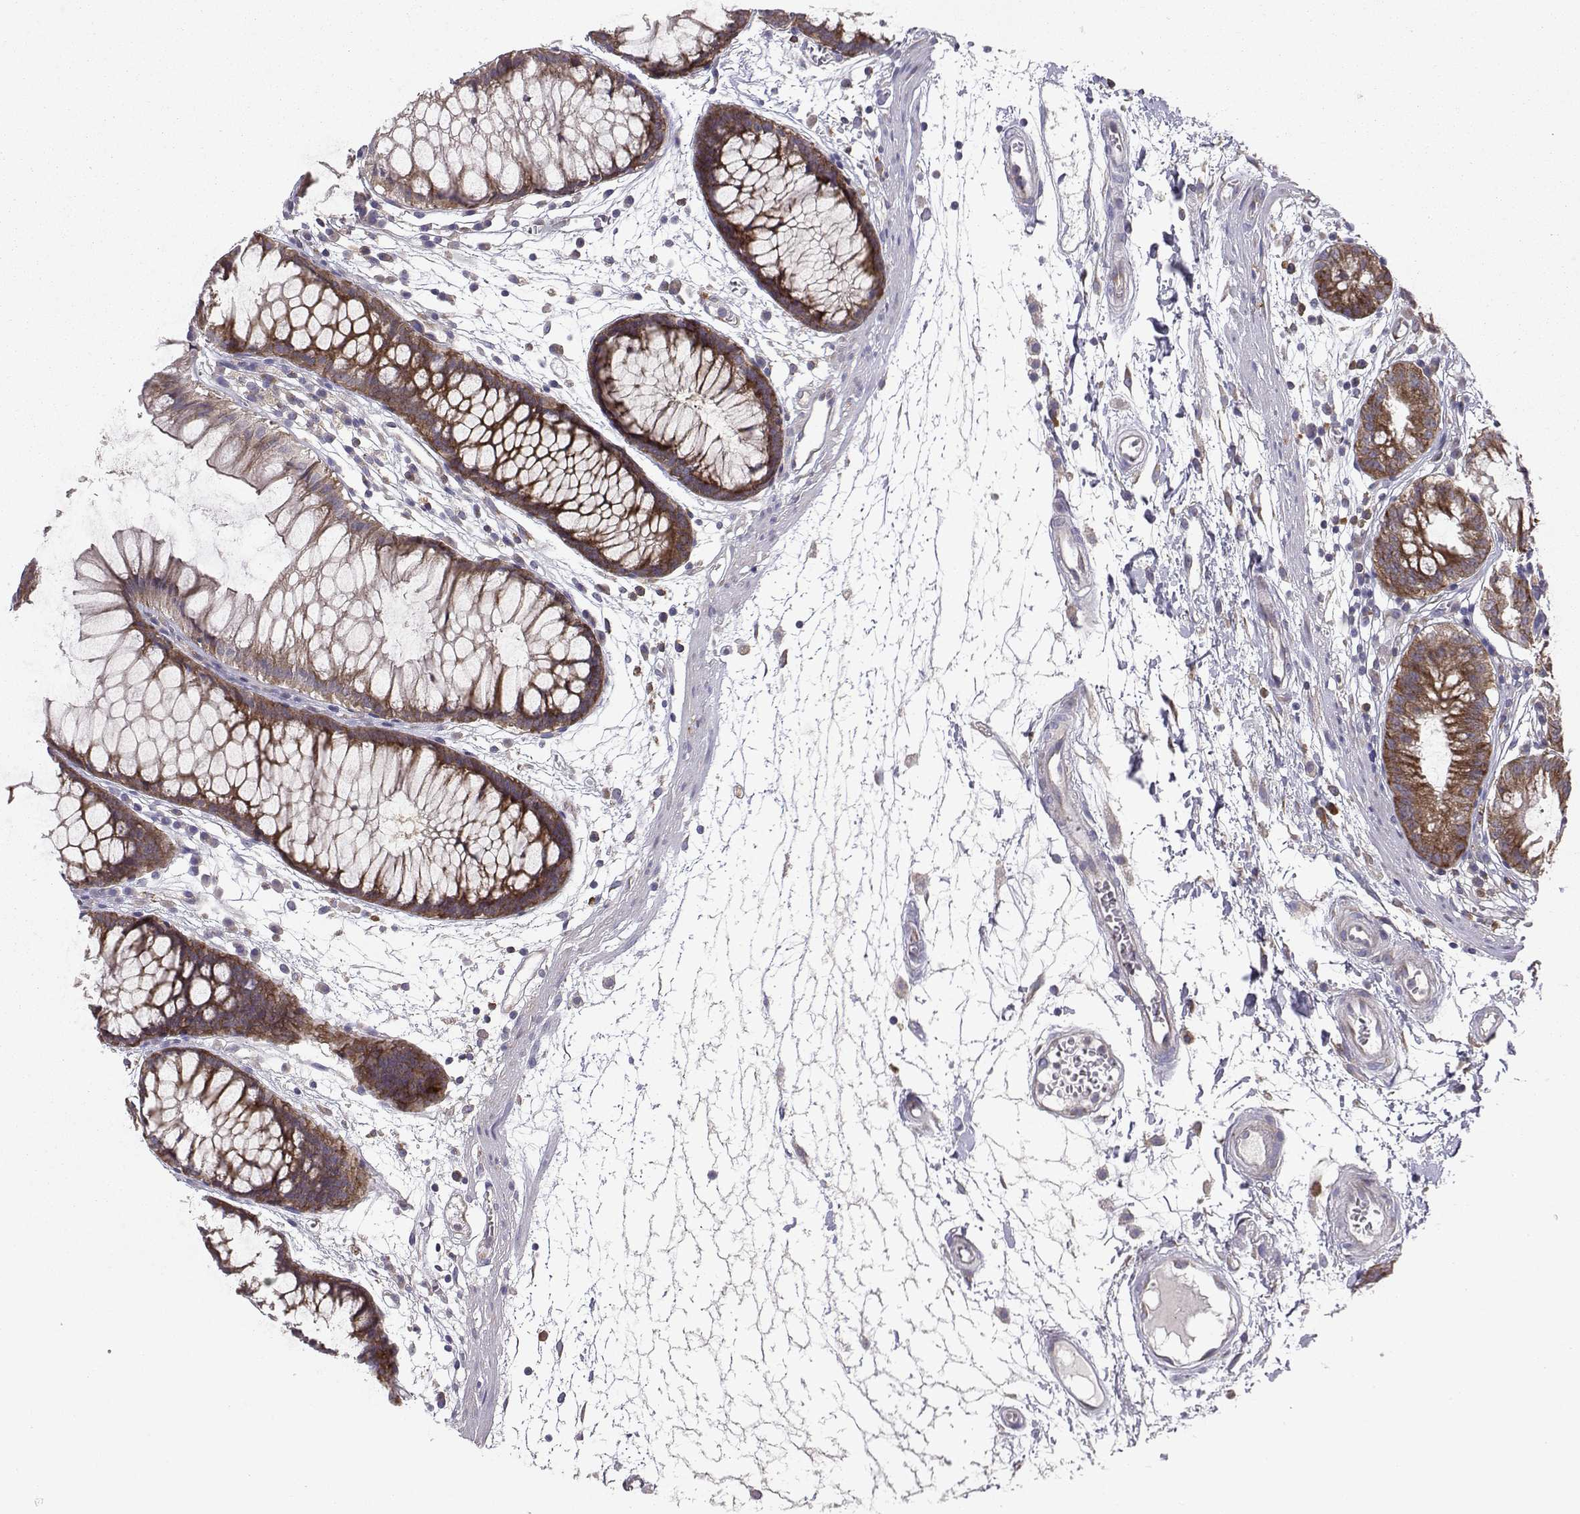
{"staining": {"intensity": "negative", "quantity": "none", "location": "none"}, "tissue": "colon", "cell_type": "Endothelial cells", "image_type": "normal", "snomed": [{"axis": "morphology", "description": "Normal tissue, NOS"}, {"axis": "morphology", "description": "Adenocarcinoma, NOS"}, {"axis": "topography", "description": "Colon"}], "caption": "A high-resolution micrograph shows immunohistochemistry staining of normal colon, which exhibits no significant staining in endothelial cells.", "gene": "STXBP5", "patient": {"sex": "male", "age": 65}}